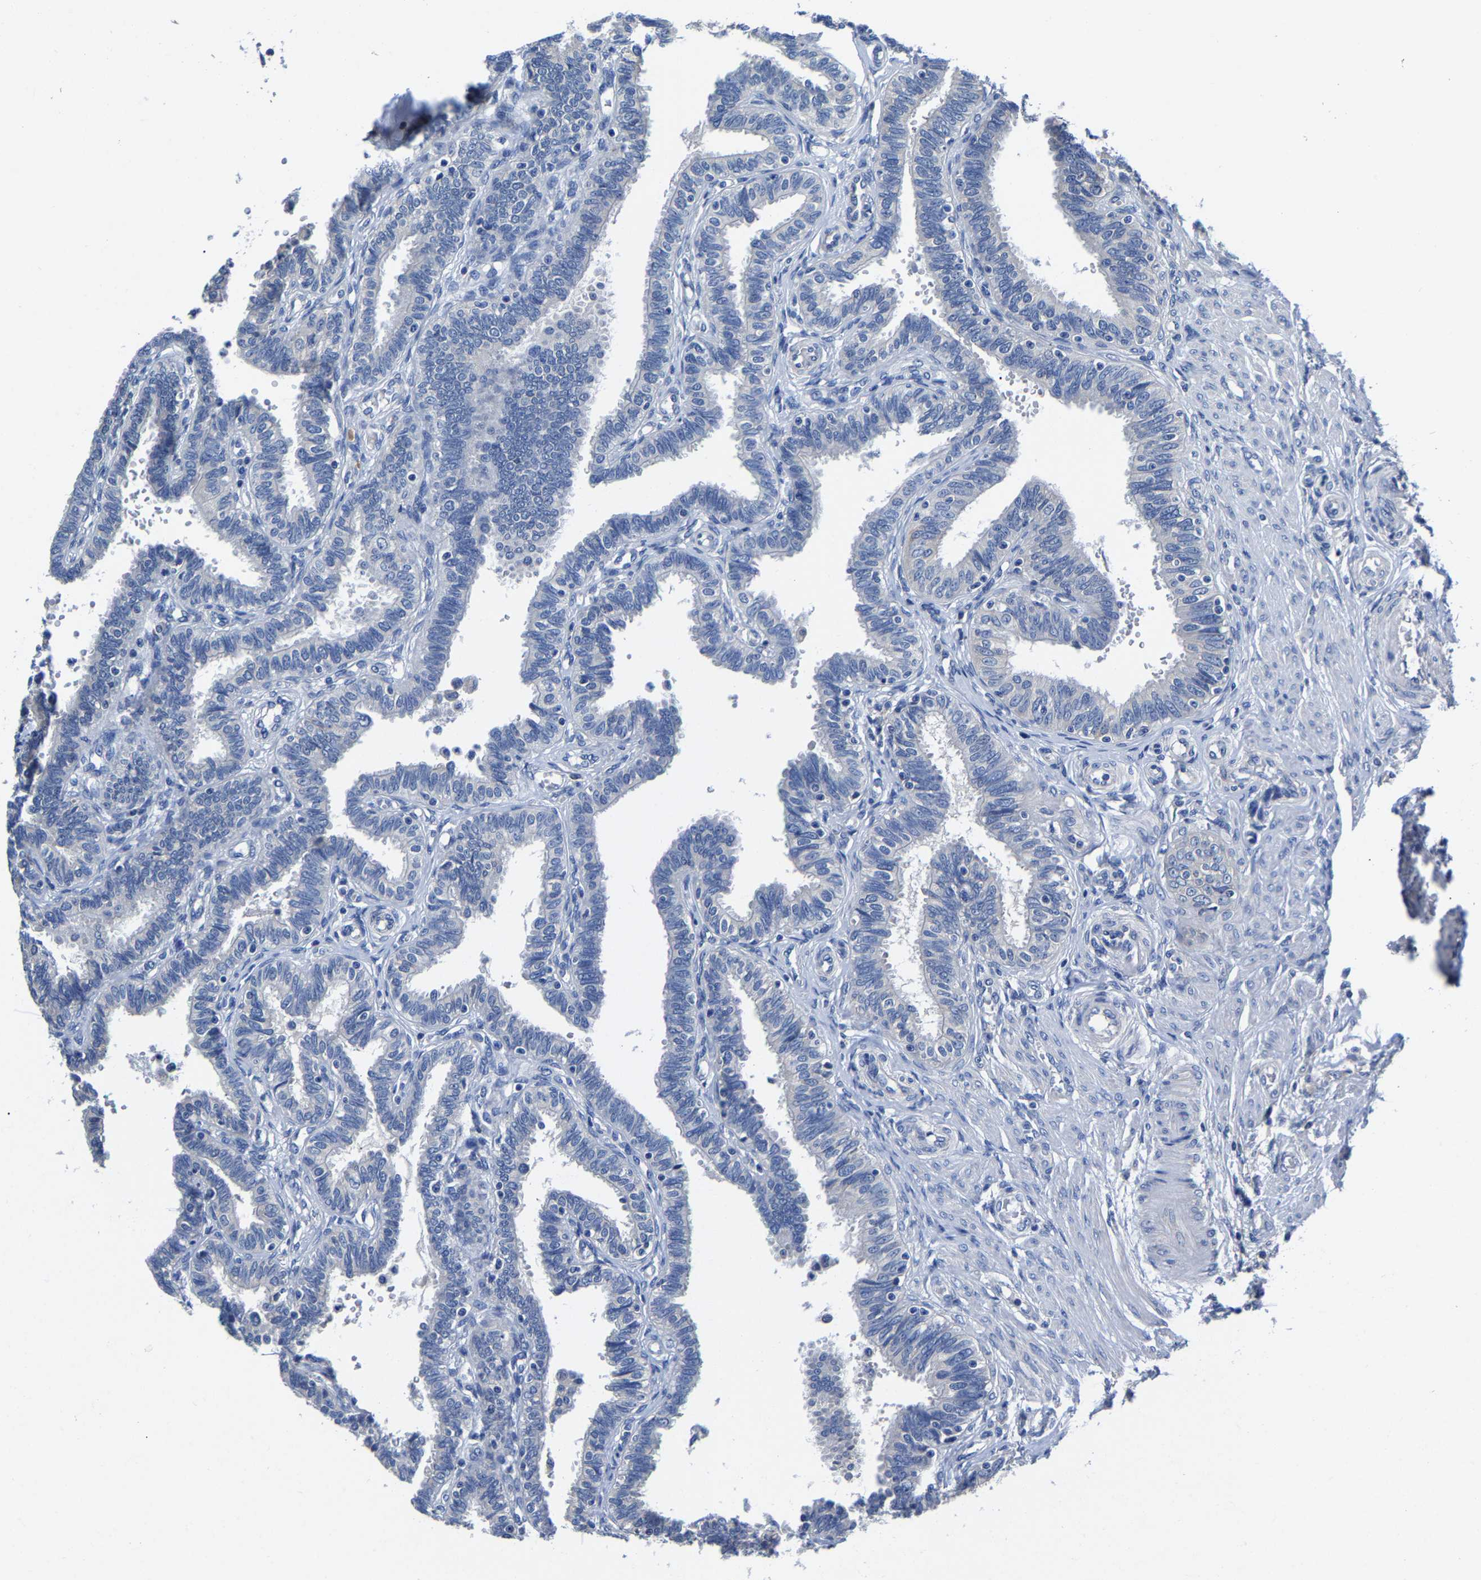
{"staining": {"intensity": "negative", "quantity": "none", "location": "none"}, "tissue": "fallopian tube", "cell_type": "Glandular cells", "image_type": "normal", "snomed": [{"axis": "morphology", "description": "Normal tissue, NOS"}, {"axis": "topography", "description": "Fallopian tube"}, {"axis": "topography", "description": "Placenta"}], "caption": "IHC photomicrograph of benign human fallopian tube stained for a protein (brown), which shows no positivity in glandular cells.", "gene": "SRPK2", "patient": {"sex": "female", "age": 34}}